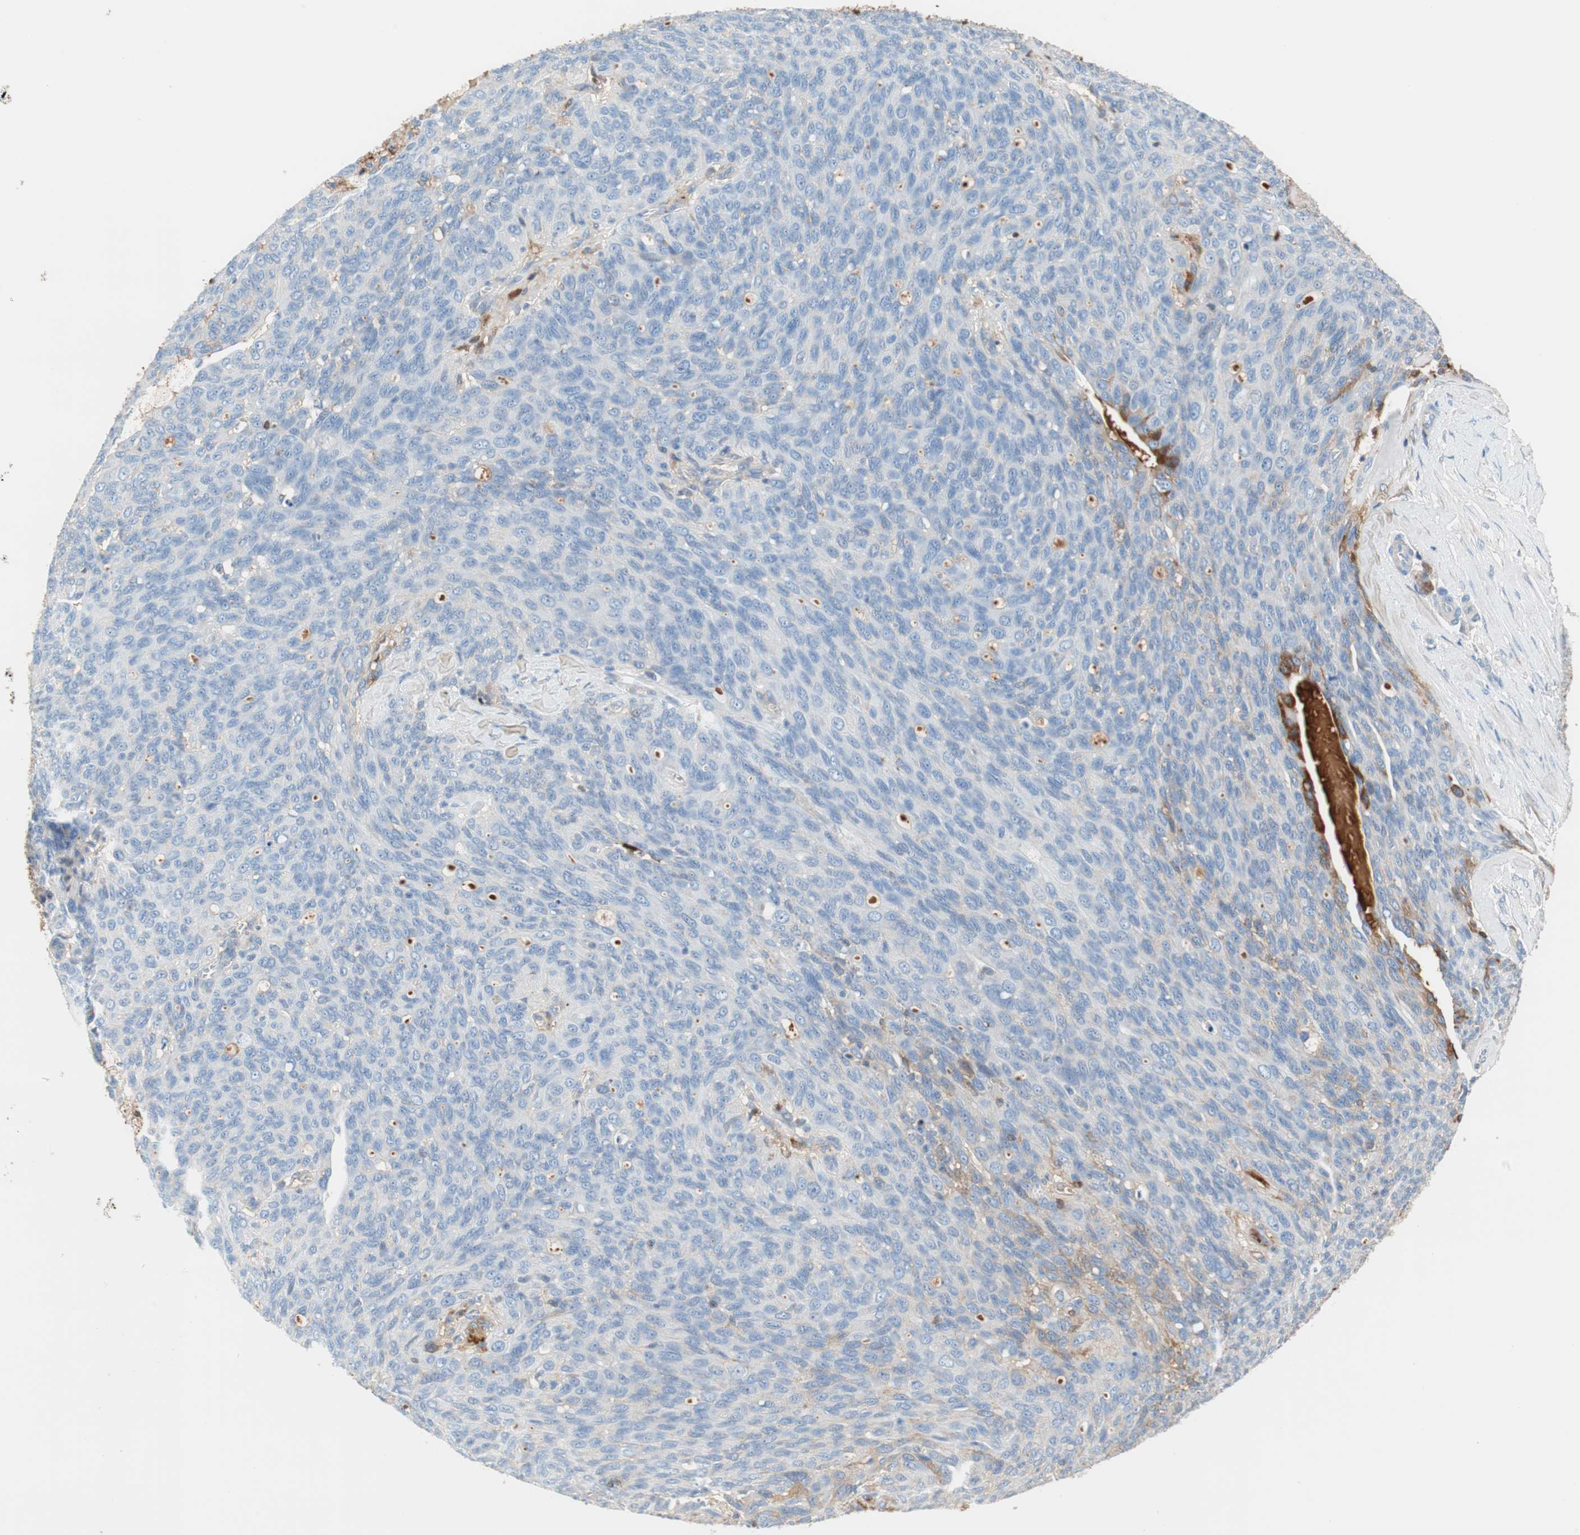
{"staining": {"intensity": "weak", "quantity": "<25%", "location": "cytoplasmic/membranous"}, "tissue": "ovarian cancer", "cell_type": "Tumor cells", "image_type": "cancer", "snomed": [{"axis": "morphology", "description": "Carcinoma, endometroid"}, {"axis": "topography", "description": "Ovary"}], "caption": "Immunohistochemistry of ovarian endometroid carcinoma demonstrates no expression in tumor cells.", "gene": "RBP4", "patient": {"sex": "female", "age": 60}}